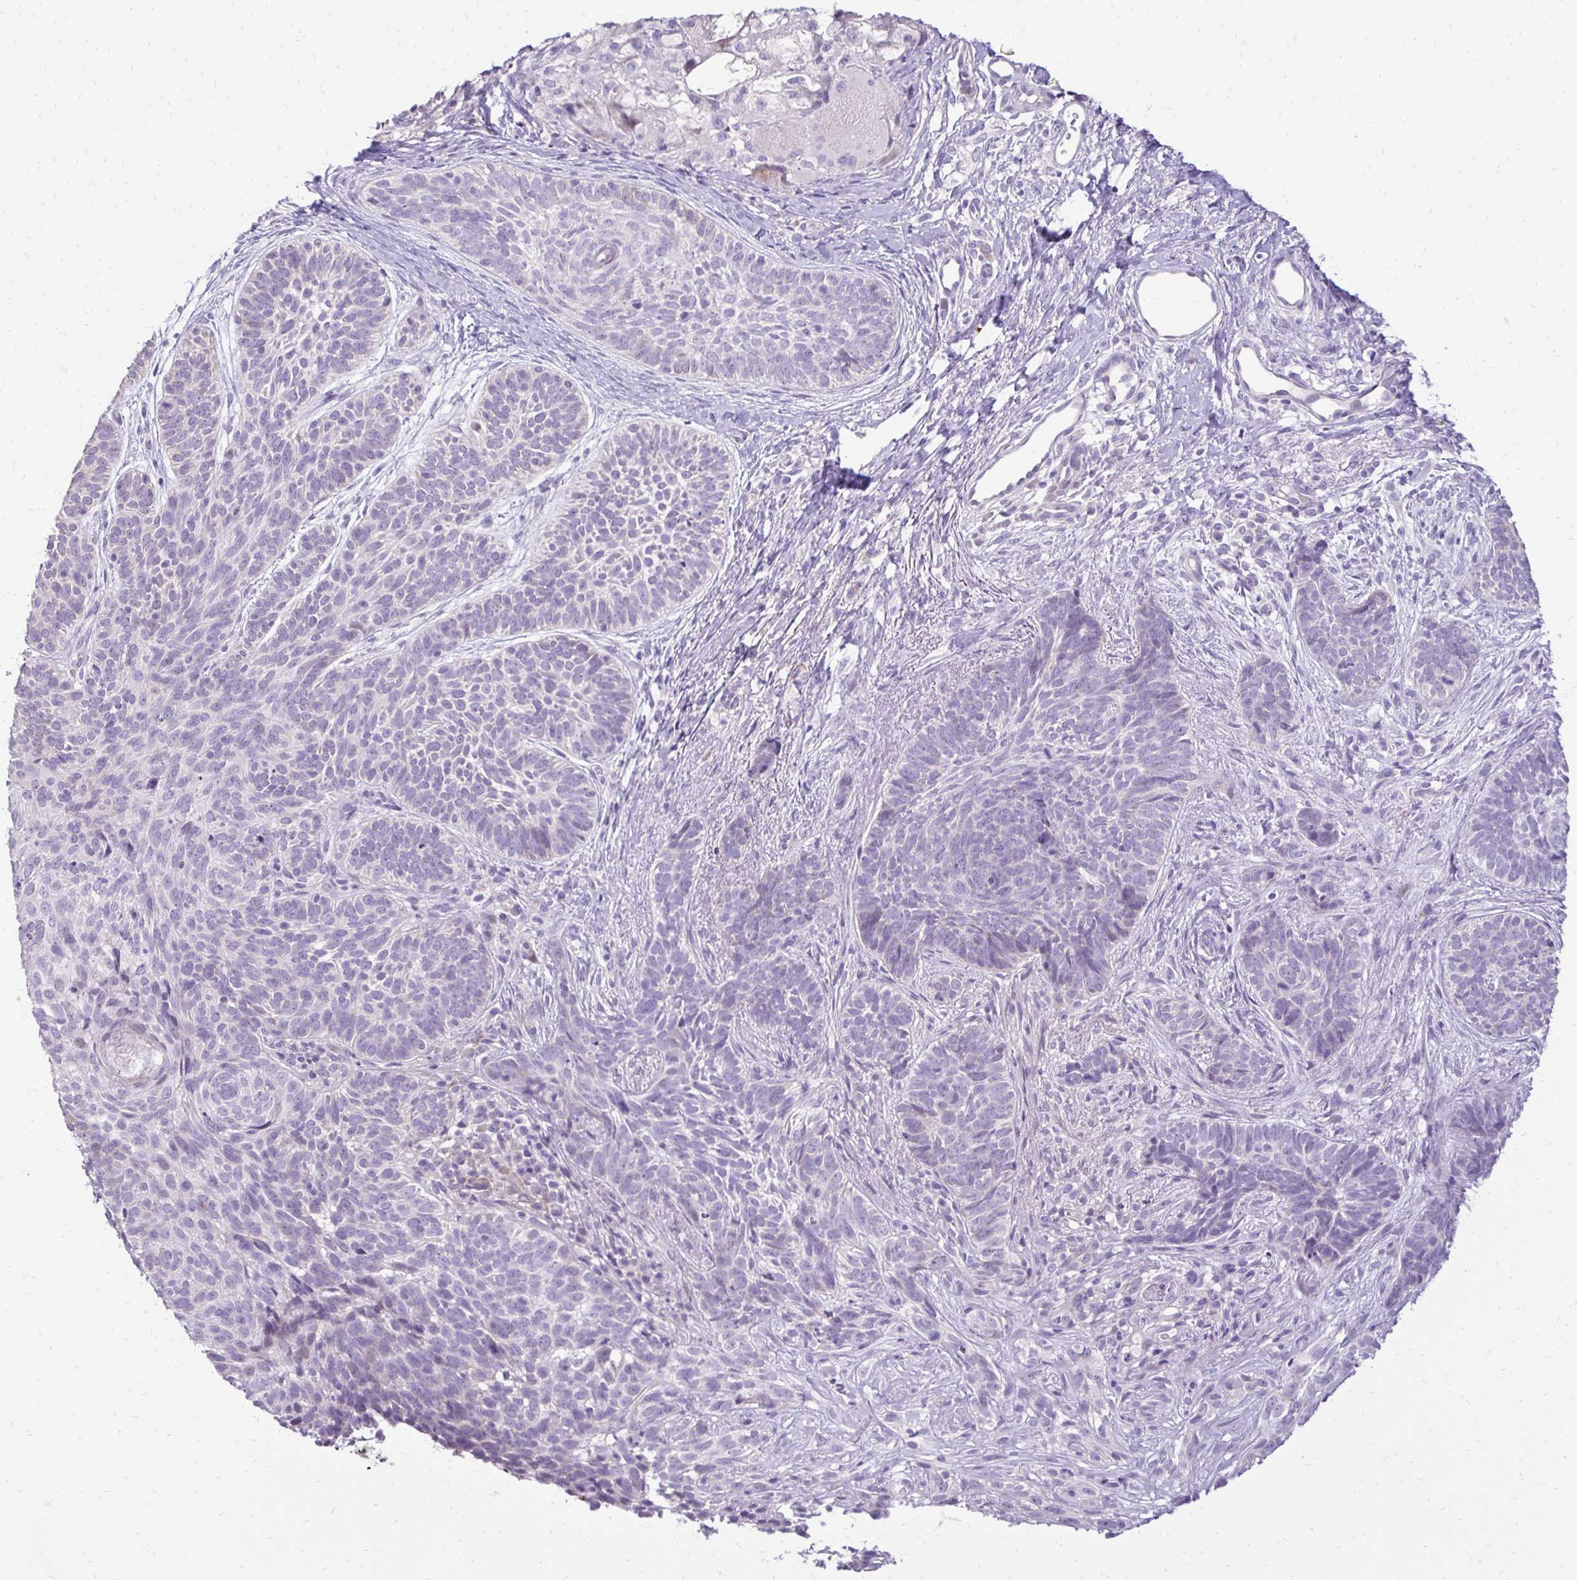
{"staining": {"intensity": "negative", "quantity": "none", "location": "none"}, "tissue": "skin cancer", "cell_type": "Tumor cells", "image_type": "cancer", "snomed": [{"axis": "morphology", "description": "Basal cell carcinoma"}, {"axis": "topography", "description": "Skin"}], "caption": "A histopathology image of skin cancer stained for a protein shows no brown staining in tumor cells.", "gene": "GAS2", "patient": {"sex": "female", "age": 74}}